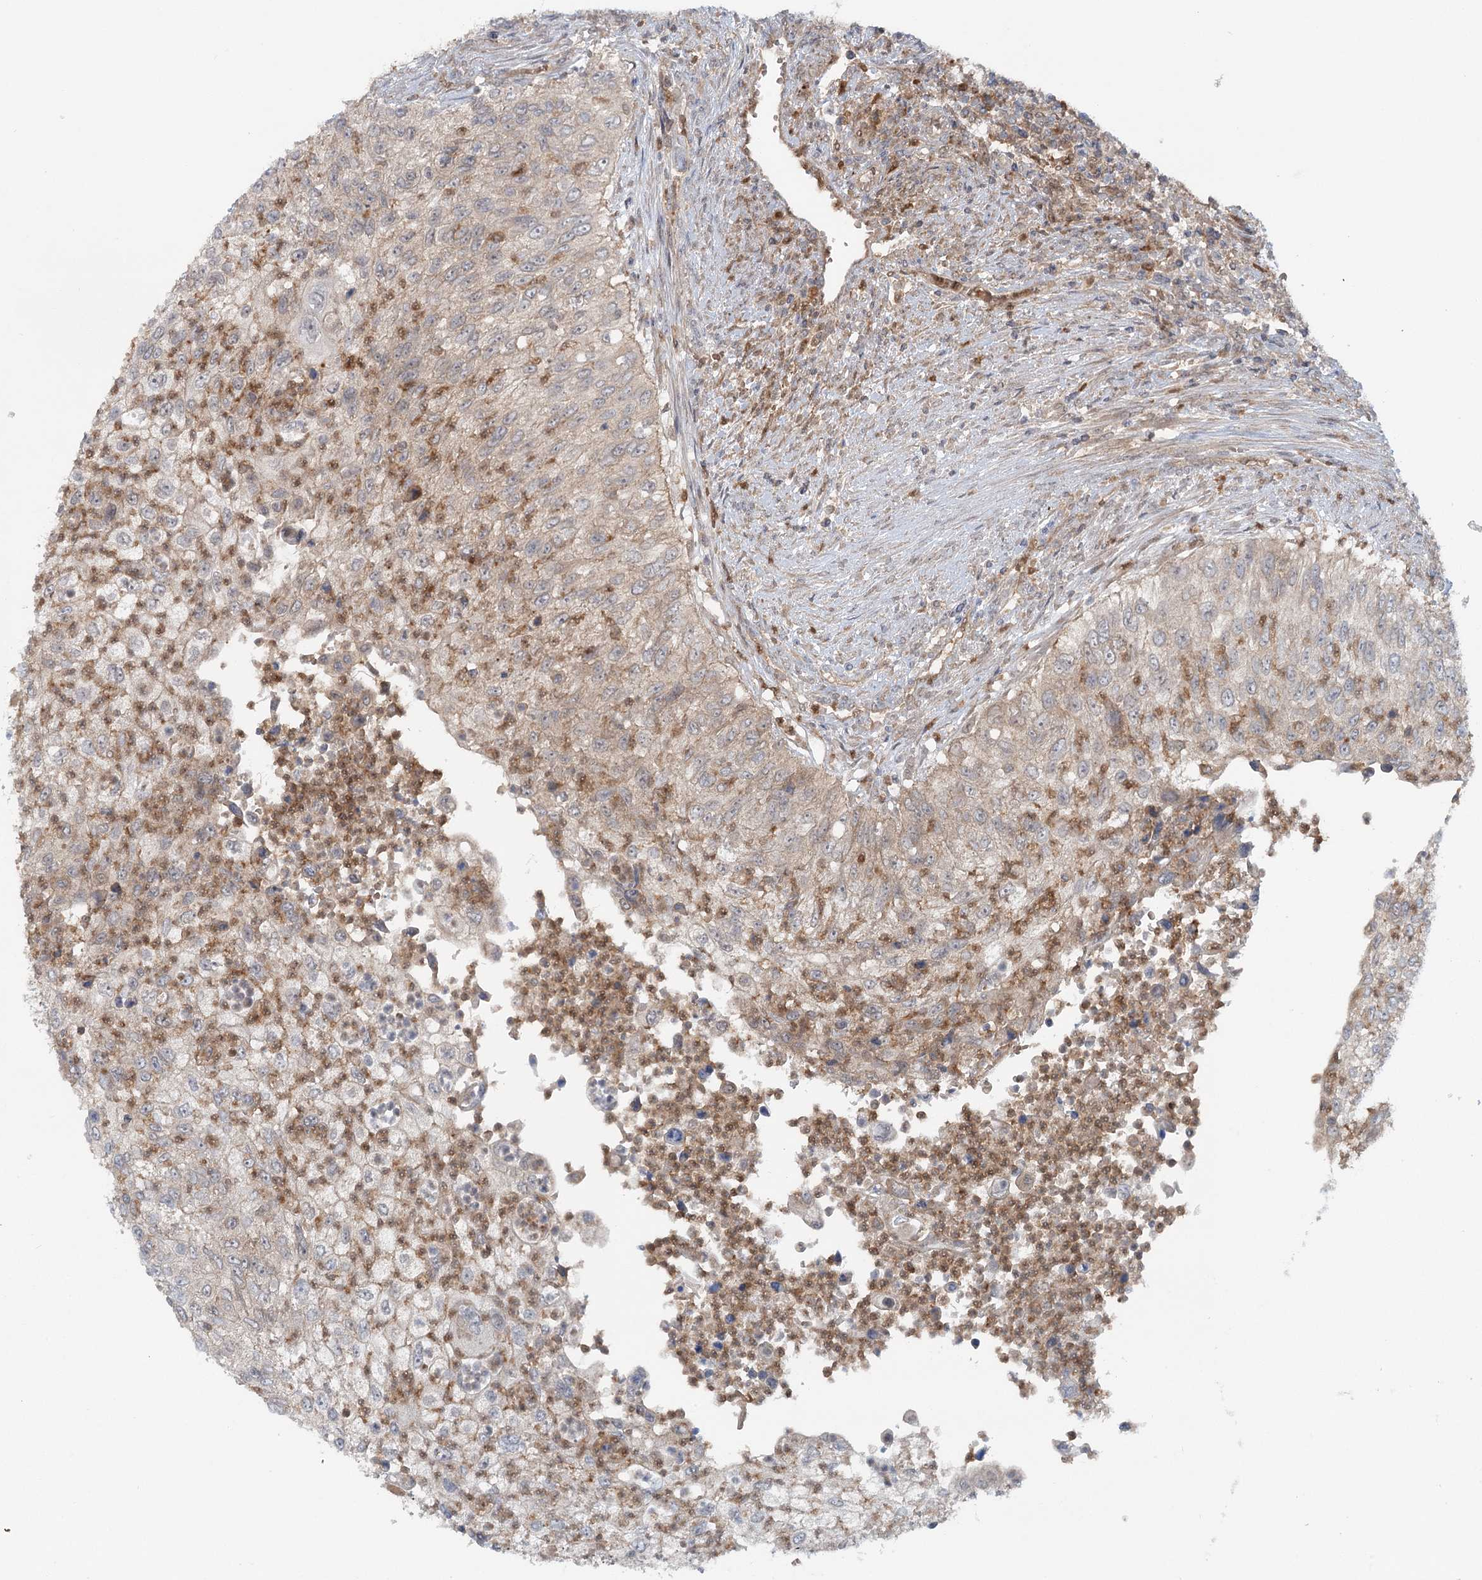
{"staining": {"intensity": "weak", "quantity": "<25%", "location": "cytoplasmic/membranous"}, "tissue": "urothelial cancer", "cell_type": "Tumor cells", "image_type": "cancer", "snomed": [{"axis": "morphology", "description": "Urothelial carcinoma, High grade"}, {"axis": "topography", "description": "Urinary bladder"}], "caption": "There is no significant staining in tumor cells of urothelial cancer.", "gene": "GBE1", "patient": {"sex": "female", "age": 60}}